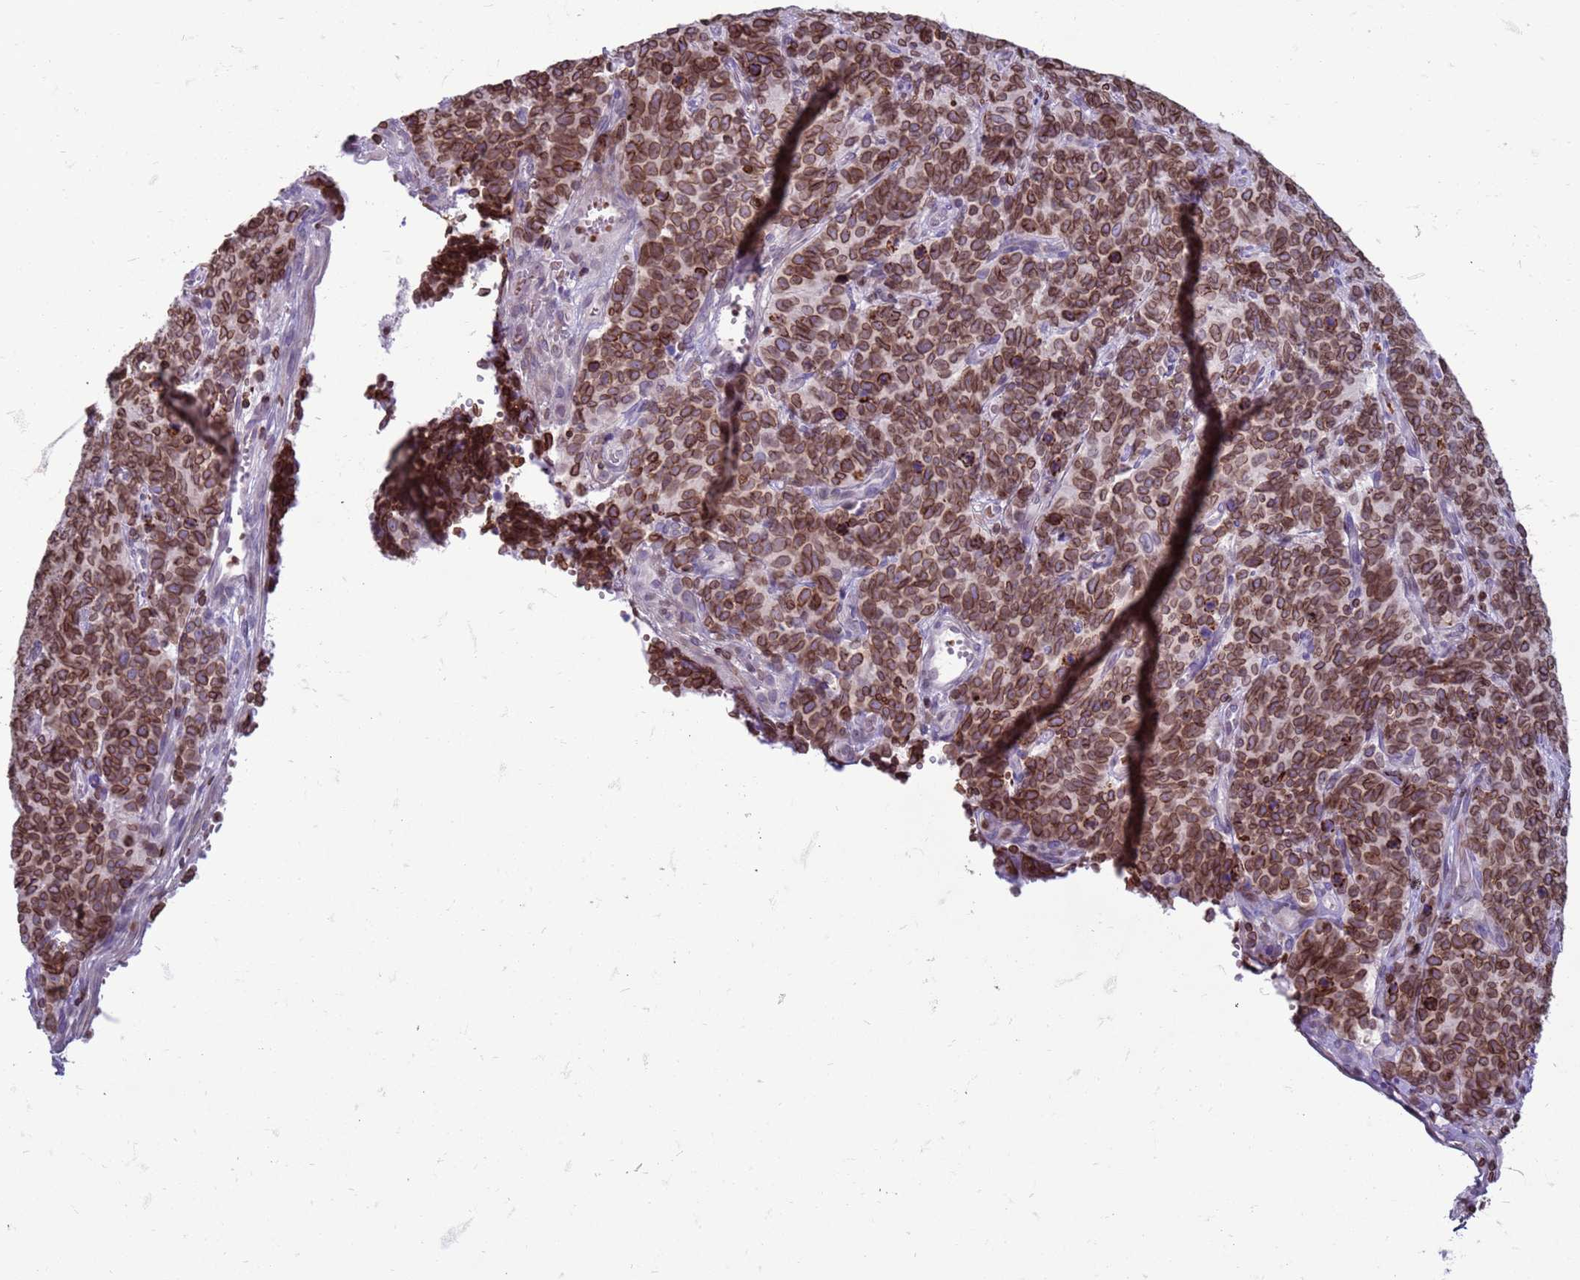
{"staining": {"intensity": "strong", "quantity": ">75%", "location": "cytoplasmic/membranous,nuclear"}, "tissue": "cervical cancer", "cell_type": "Tumor cells", "image_type": "cancer", "snomed": [{"axis": "morphology", "description": "Squamous cell carcinoma, NOS"}, {"axis": "topography", "description": "Cervix"}], "caption": "Squamous cell carcinoma (cervical) stained with immunohistochemistry exhibits strong cytoplasmic/membranous and nuclear staining in about >75% of tumor cells.", "gene": "METTL25B", "patient": {"sex": "female", "age": 60}}